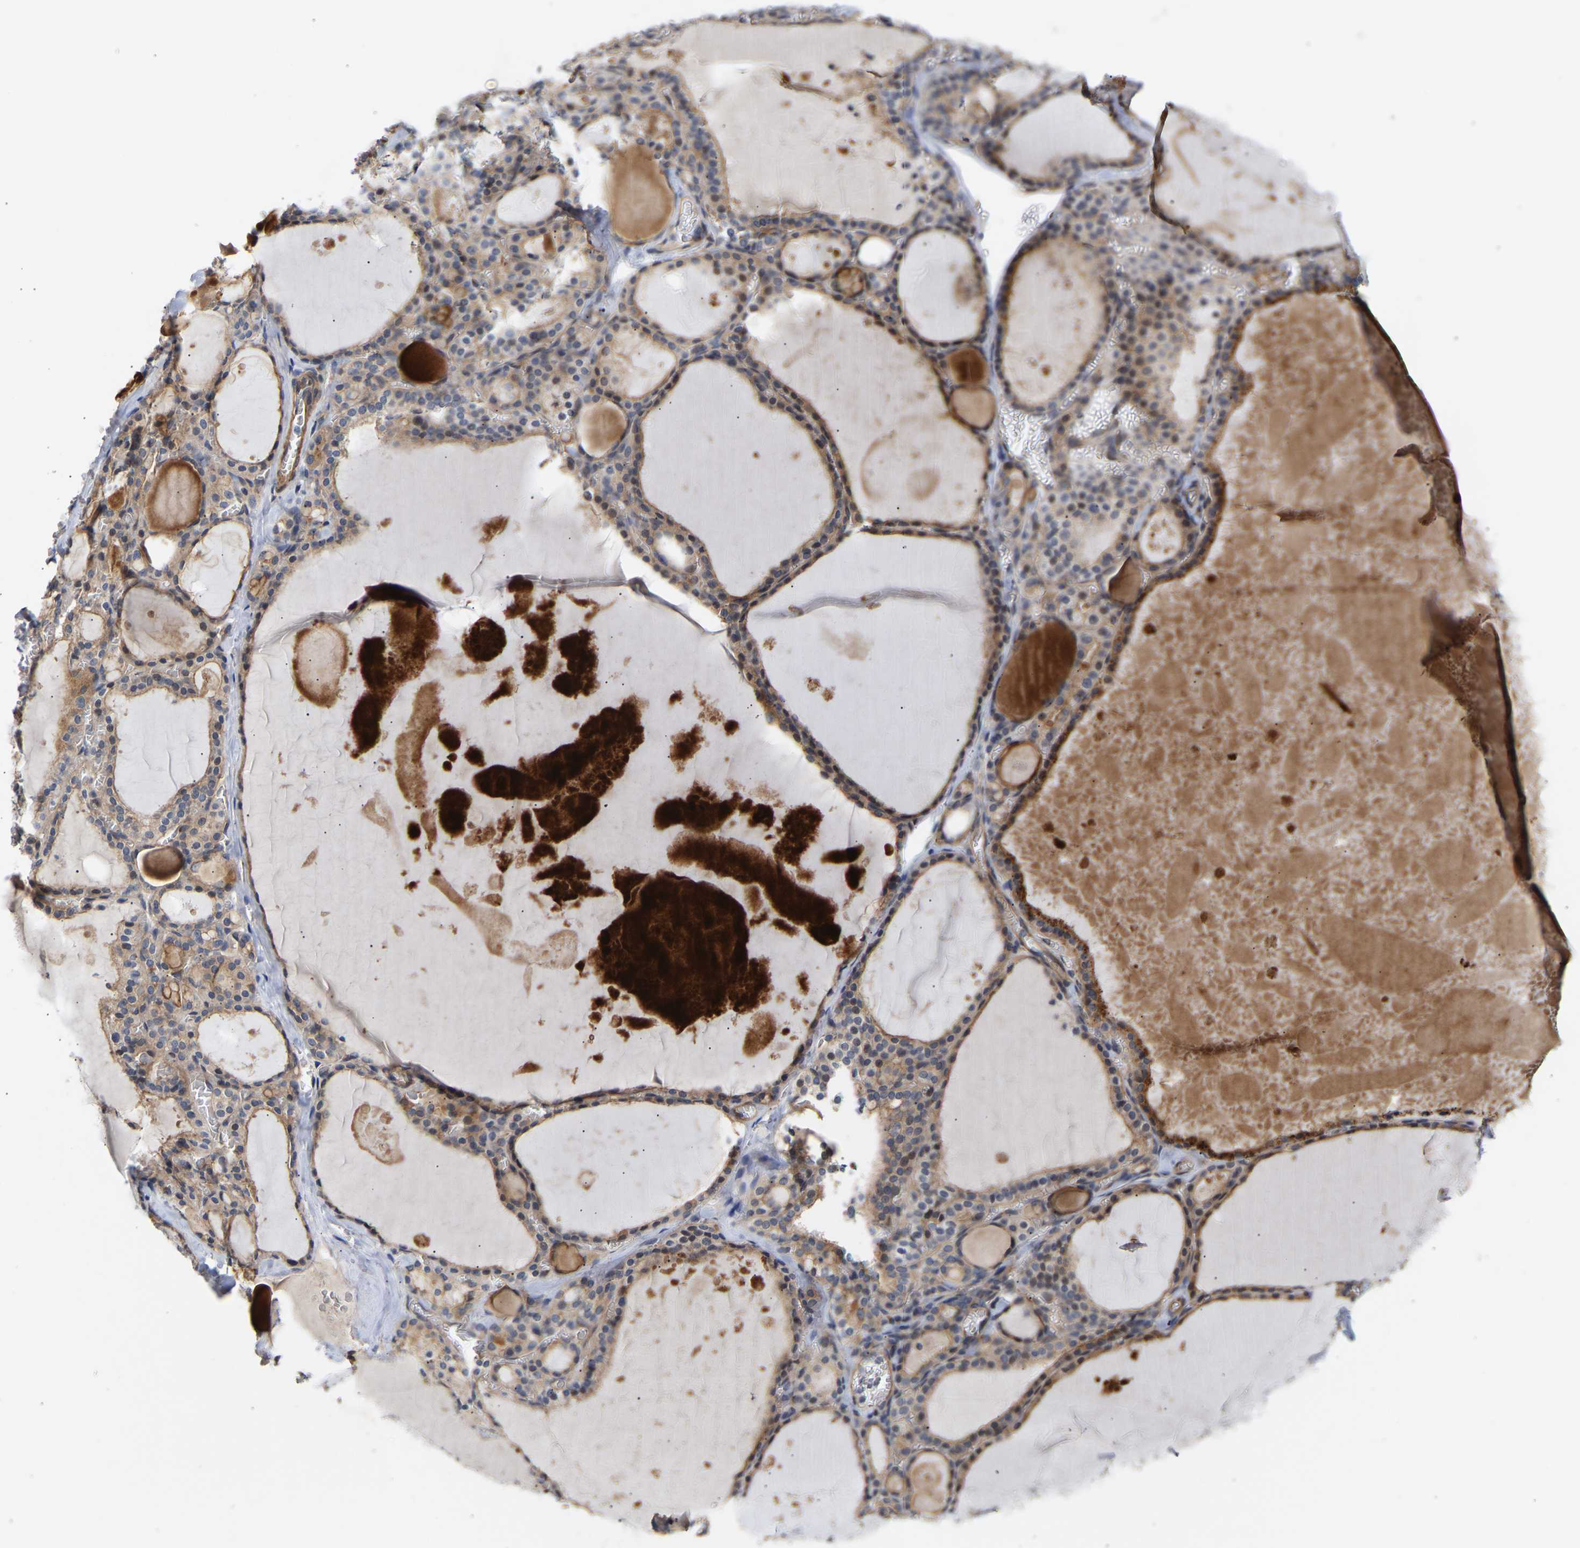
{"staining": {"intensity": "moderate", "quantity": ">75%", "location": "cytoplasmic/membranous"}, "tissue": "thyroid gland", "cell_type": "Glandular cells", "image_type": "normal", "snomed": [{"axis": "morphology", "description": "Normal tissue, NOS"}, {"axis": "topography", "description": "Thyroid gland"}], "caption": "A brown stain highlights moderate cytoplasmic/membranous positivity of a protein in glandular cells of benign thyroid gland.", "gene": "KASH5", "patient": {"sex": "male", "age": 56}}